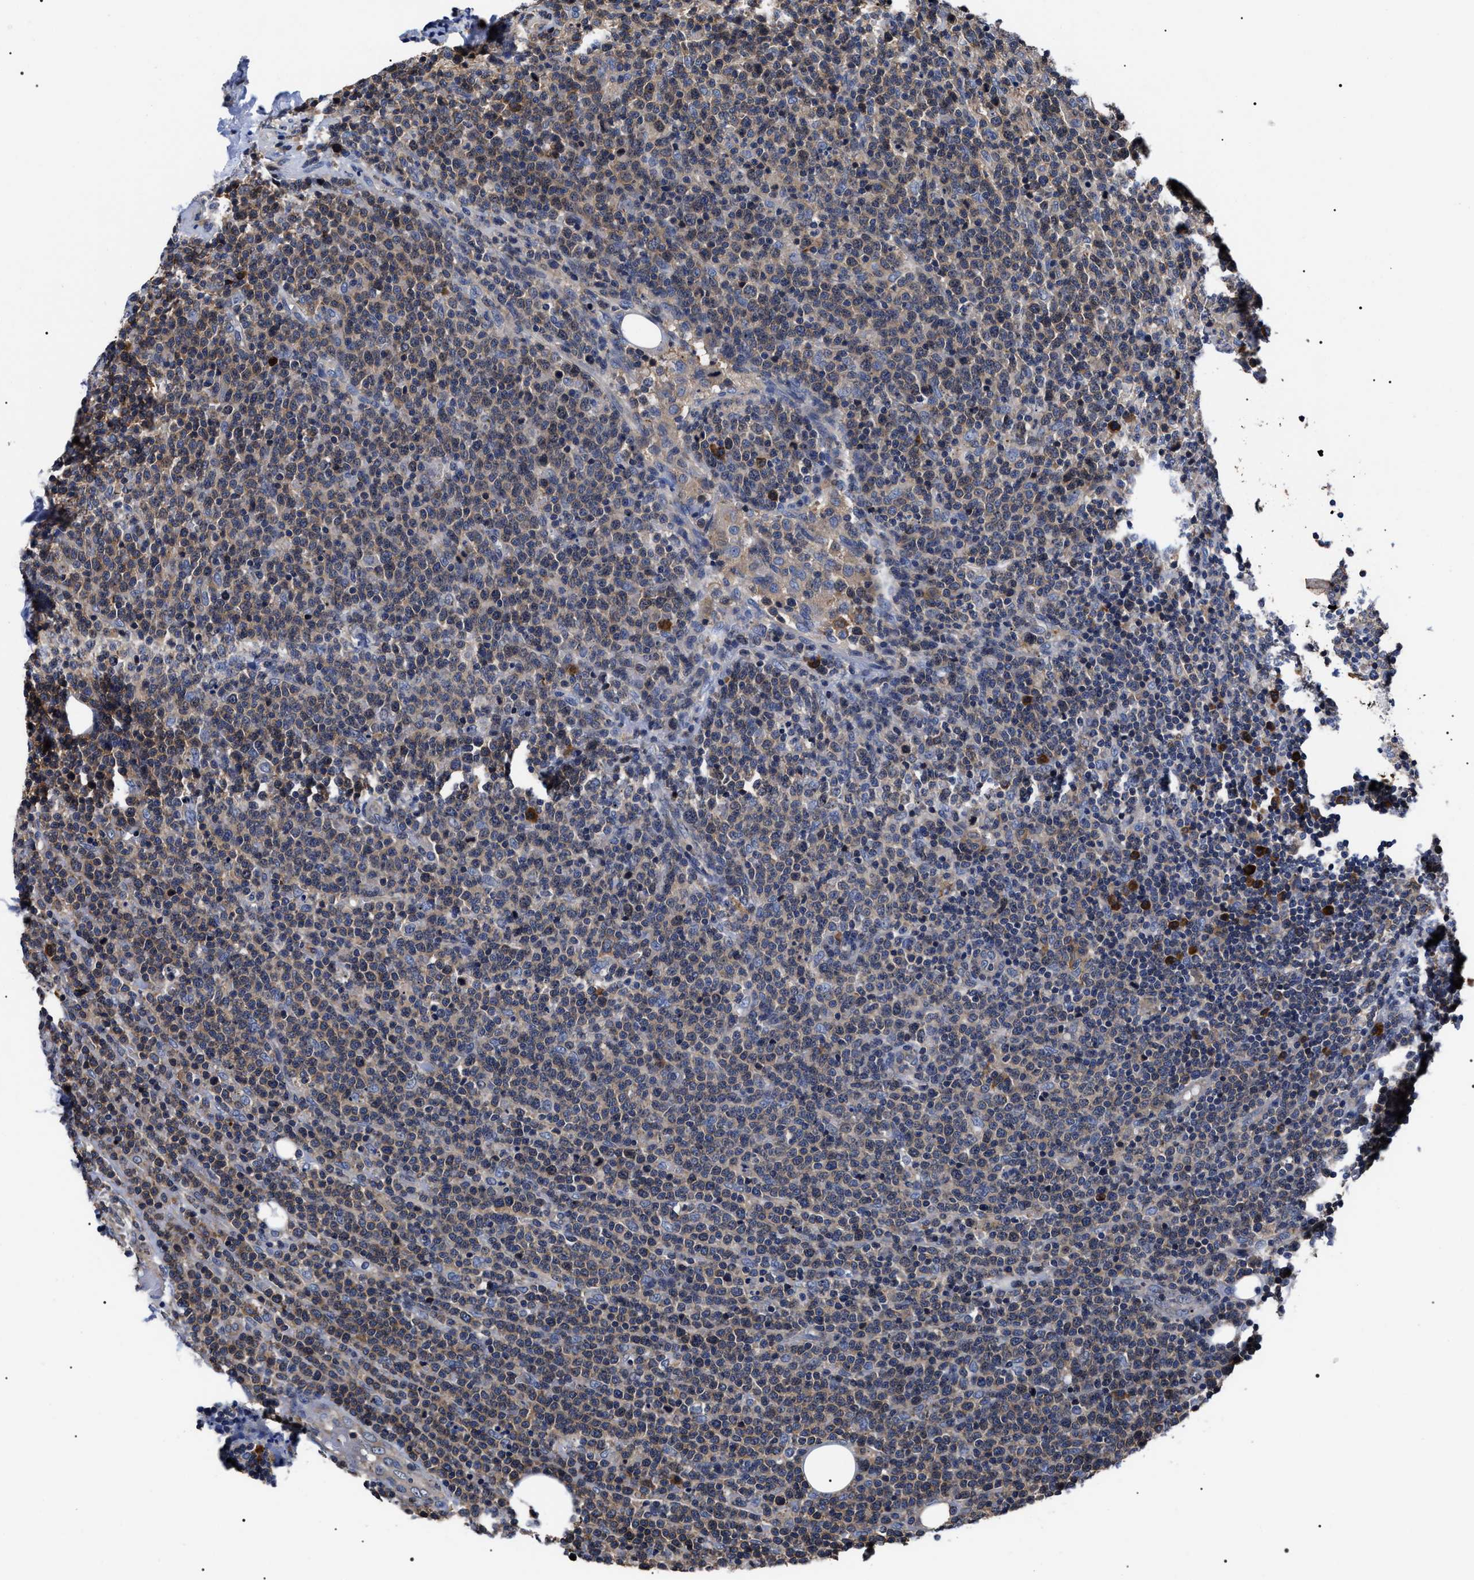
{"staining": {"intensity": "weak", "quantity": "25%-75%", "location": "cytoplasmic/membranous"}, "tissue": "lymphoma", "cell_type": "Tumor cells", "image_type": "cancer", "snomed": [{"axis": "morphology", "description": "Malignant lymphoma, non-Hodgkin's type, High grade"}, {"axis": "topography", "description": "Lymph node"}], "caption": "Immunohistochemistry staining of lymphoma, which exhibits low levels of weak cytoplasmic/membranous expression in approximately 25%-75% of tumor cells indicating weak cytoplasmic/membranous protein positivity. The staining was performed using DAB (3,3'-diaminobenzidine) (brown) for protein detection and nuclei were counterstained in hematoxylin (blue).", "gene": "MIS18A", "patient": {"sex": "male", "age": 61}}